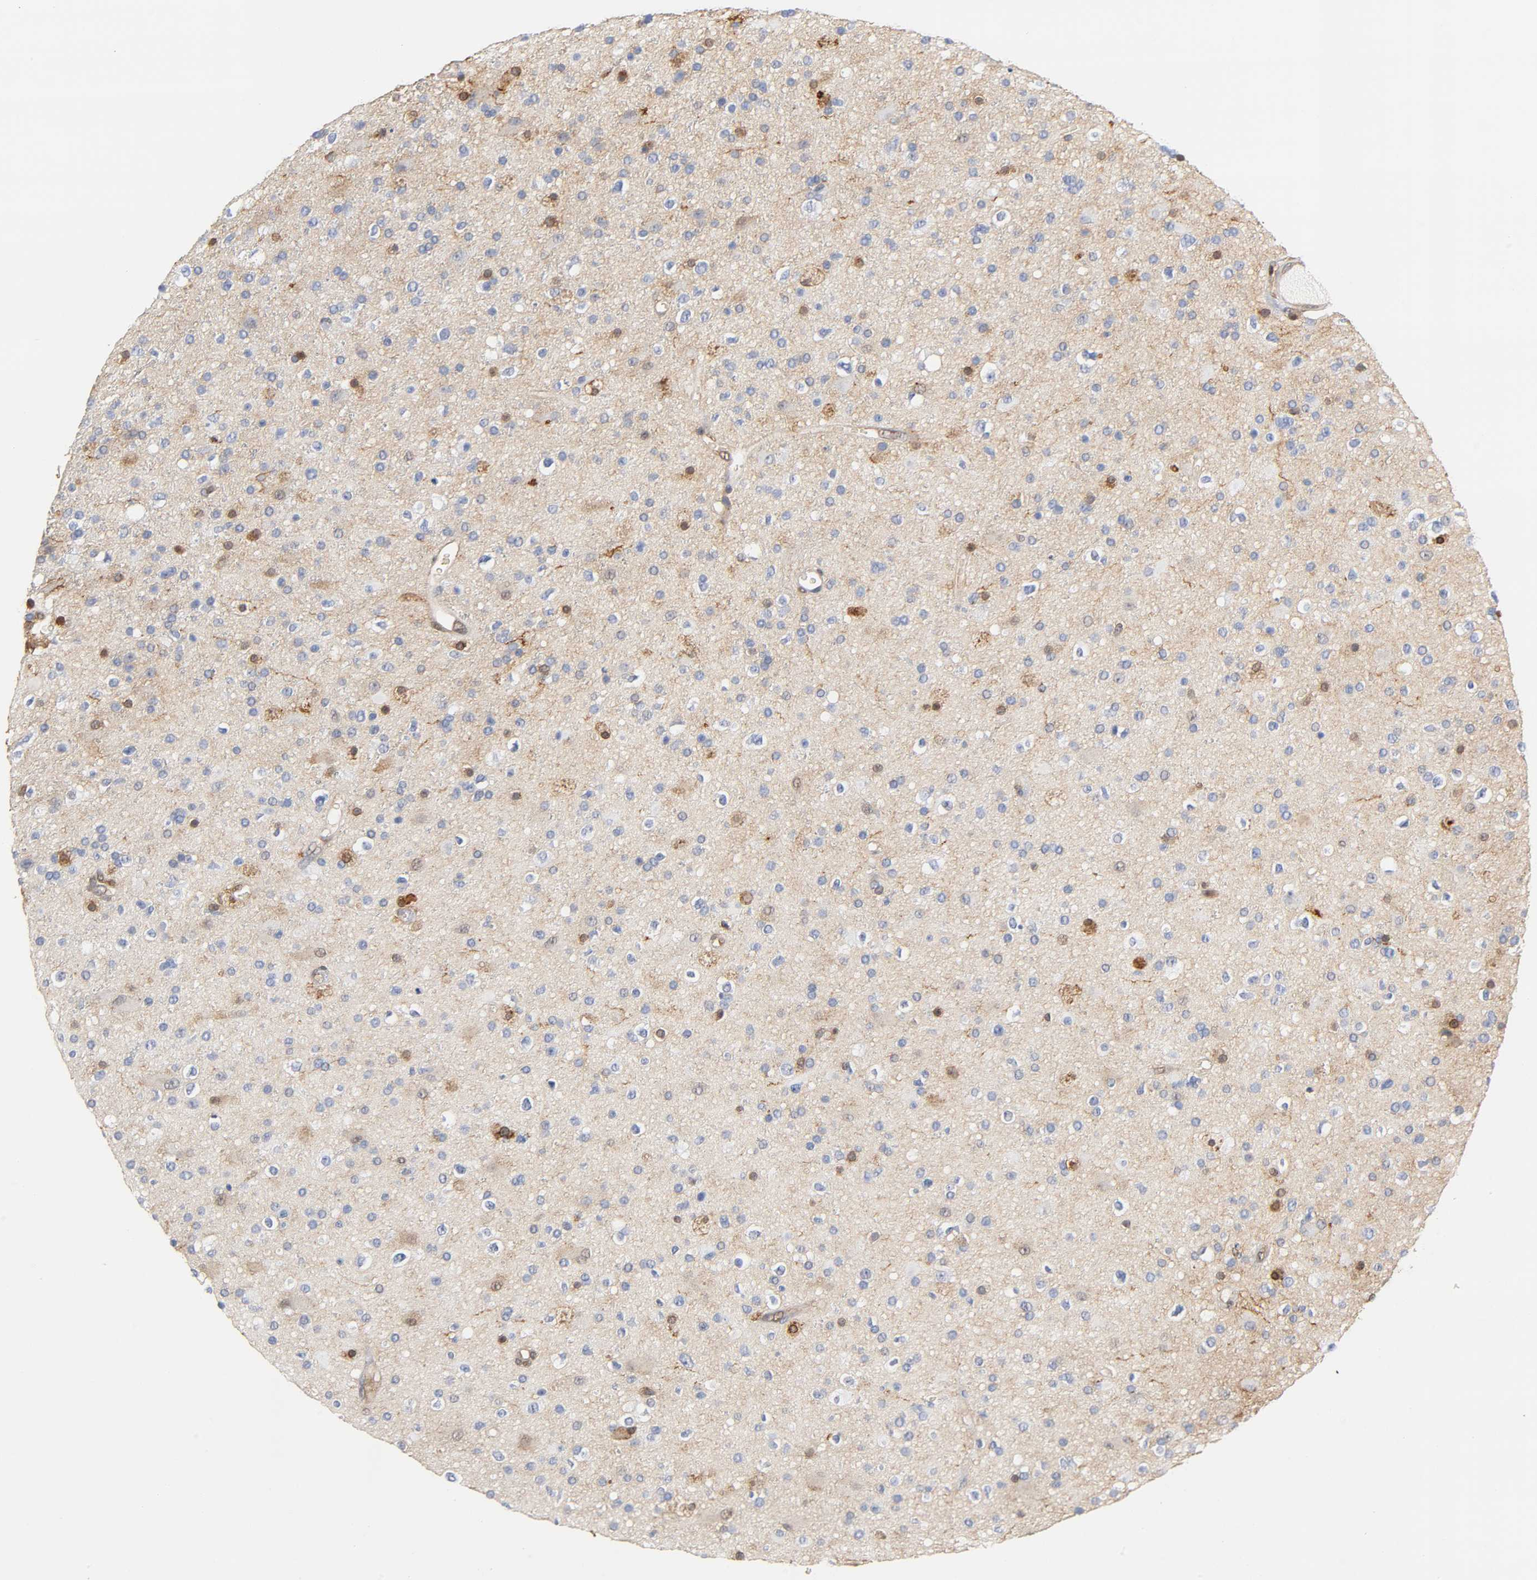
{"staining": {"intensity": "moderate", "quantity": "<25%", "location": "cytoplasmic/membranous,nuclear"}, "tissue": "glioma", "cell_type": "Tumor cells", "image_type": "cancer", "snomed": [{"axis": "morphology", "description": "Glioma, malignant, High grade"}, {"axis": "topography", "description": "Brain"}], "caption": "Protein expression analysis of glioma displays moderate cytoplasmic/membranous and nuclear positivity in about <25% of tumor cells.", "gene": "ANXA11", "patient": {"sex": "male", "age": 33}}